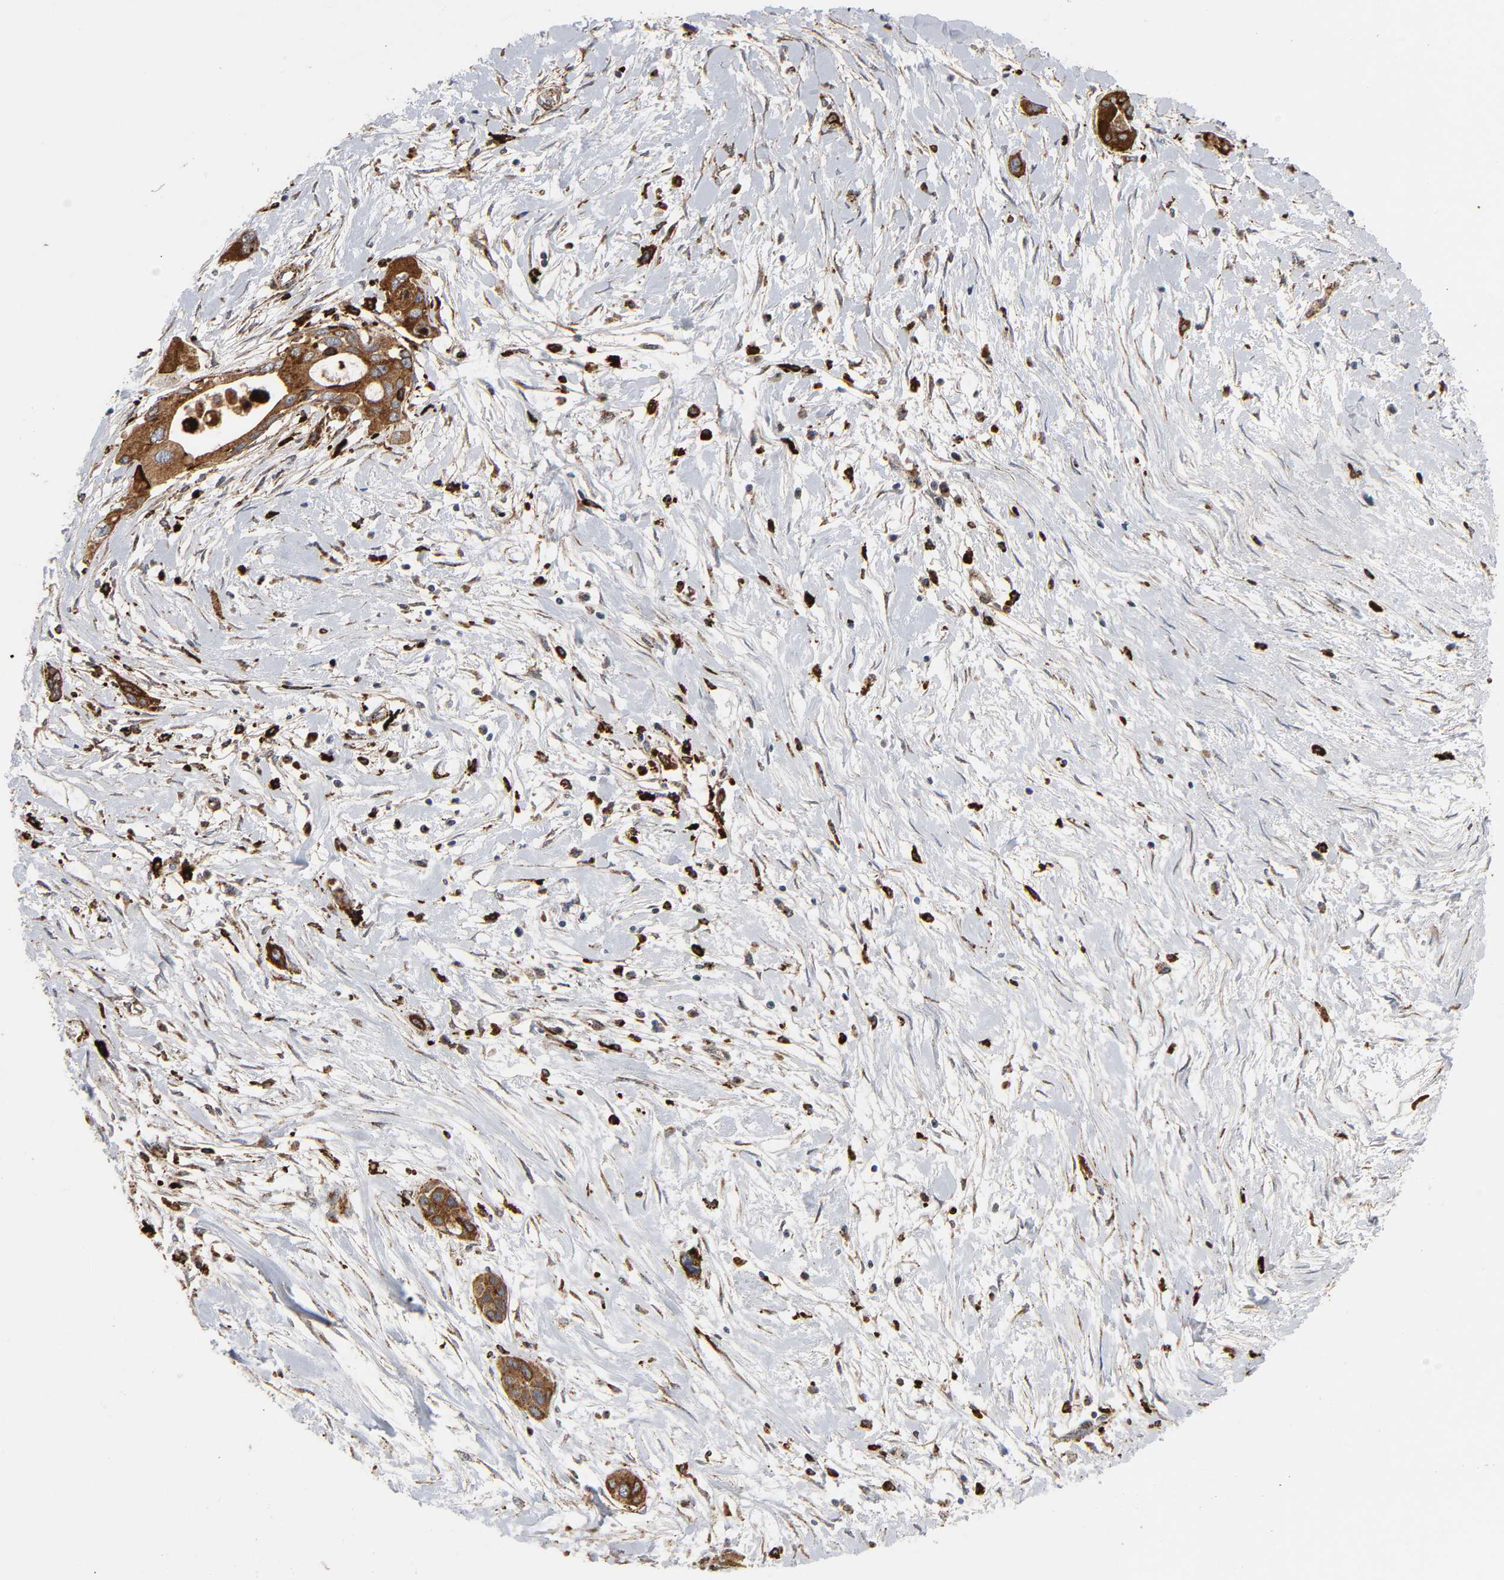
{"staining": {"intensity": "strong", "quantity": ">75%", "location": "cytoplasmic/membranous"}, "tissue": "pancreatic cancer", "cell_type": "Tumor cells", "image_type": "cancer", "snomed": [{"axis": "morphology", "description": "Adenocarcinoma, NOS"}, {"axis": "topography", "description": "Pancreas"}], "caption": "Strong cytoplasmic/membranous positivity is seen in about >75% of tumor cells in pancreatic cancer.", "gene": "PSAP", "patient": {"sex": "female", "age": 60}}